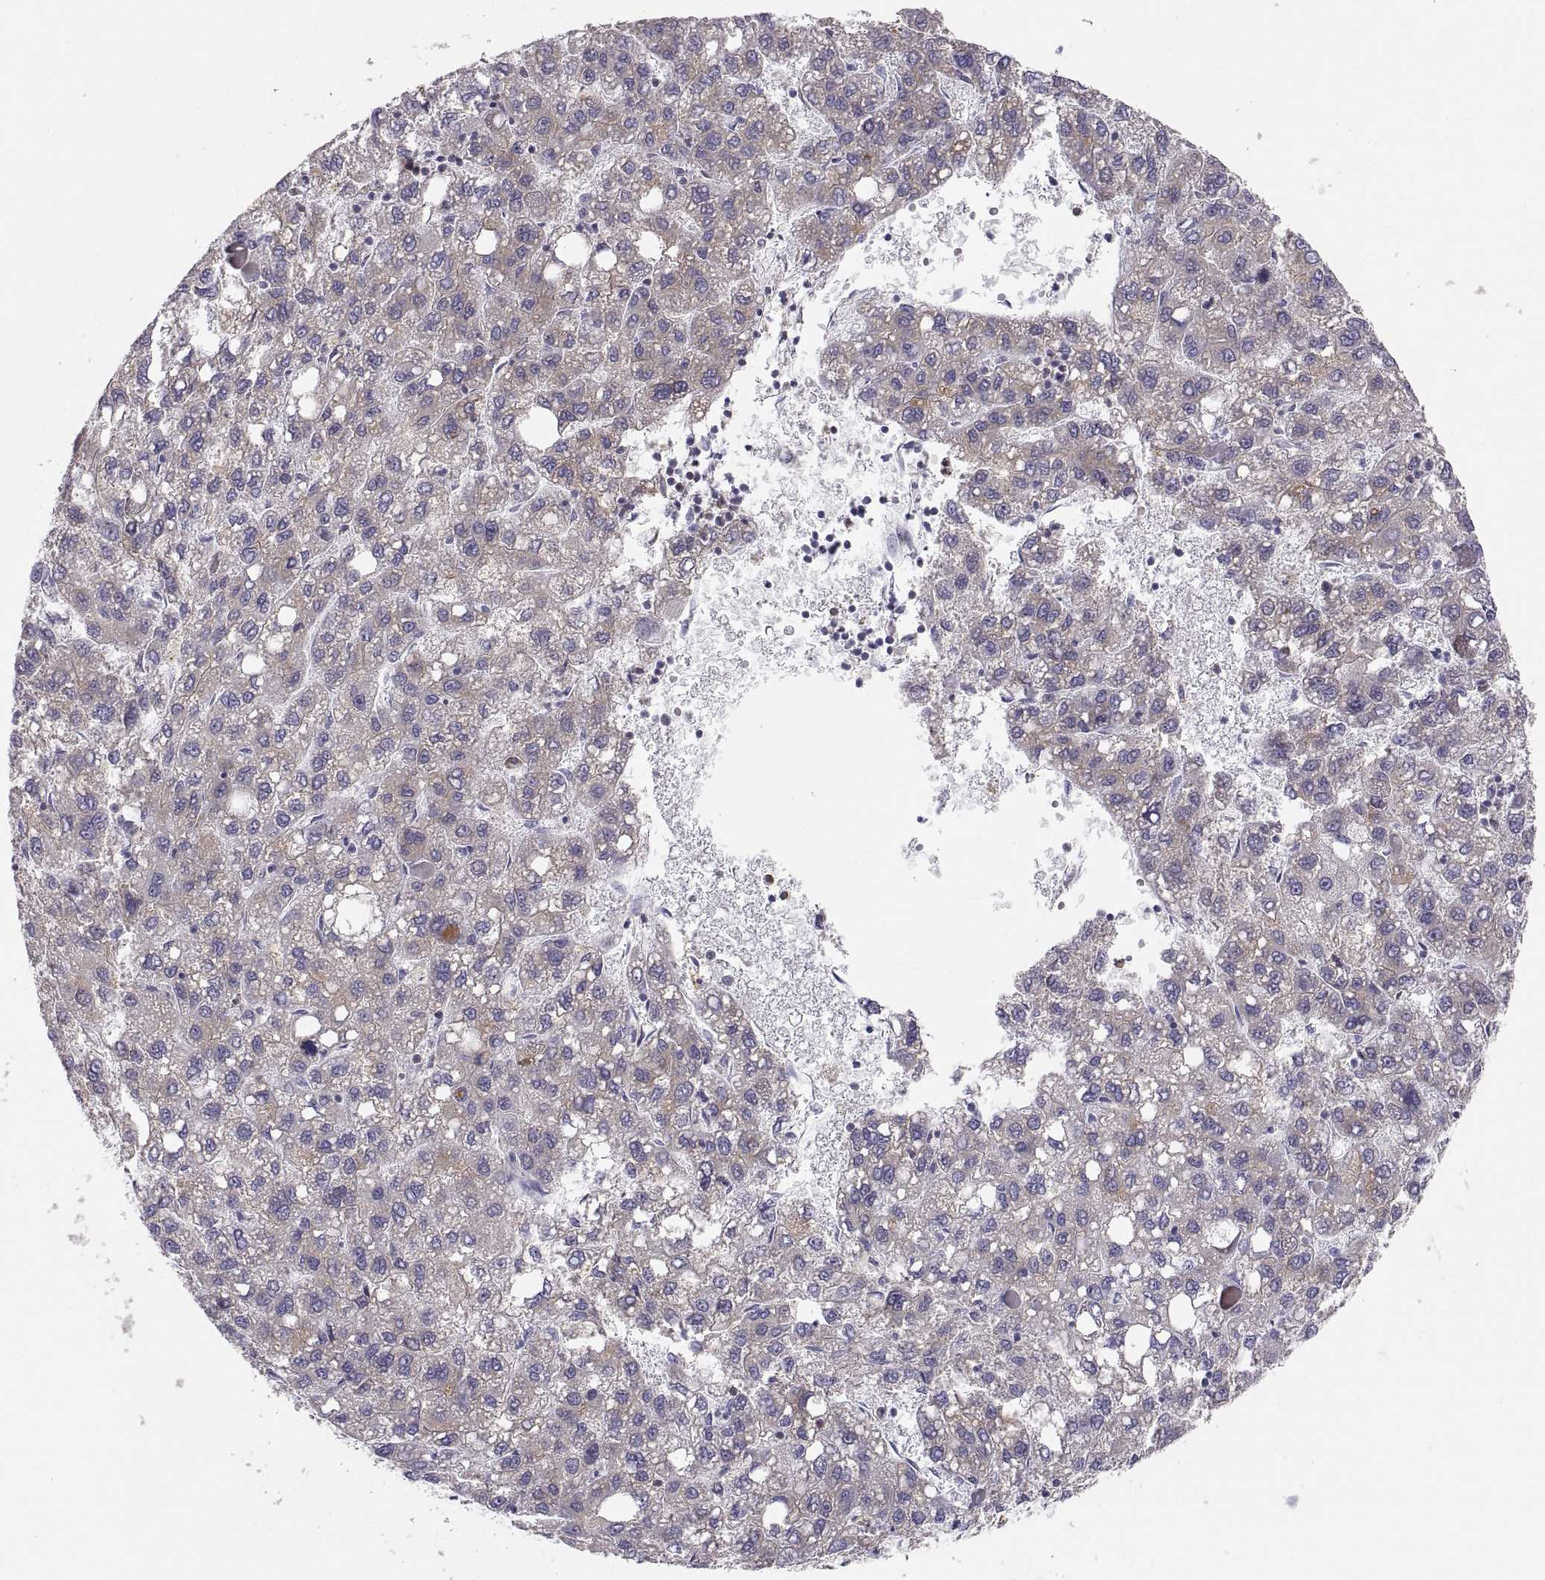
{"staining": {"intensity": "negative", "quantity": "none", "location": "none"}, "tissue": "liver cancer", "cell_type": "Tumor cells", "image_type": "cancer", "snomed": [{"axis": "morphology", "description": "Carcinoma, Hepatocellular, NOS"}, {"axis": "topography", "description": "Liver"}], "caption": "An image of human liver cancer (hepatocellular carcinoma) is negative for staining in tumor cells.", "gene": "ERO1A", "patient": {"sex": "female", "age": 82}}